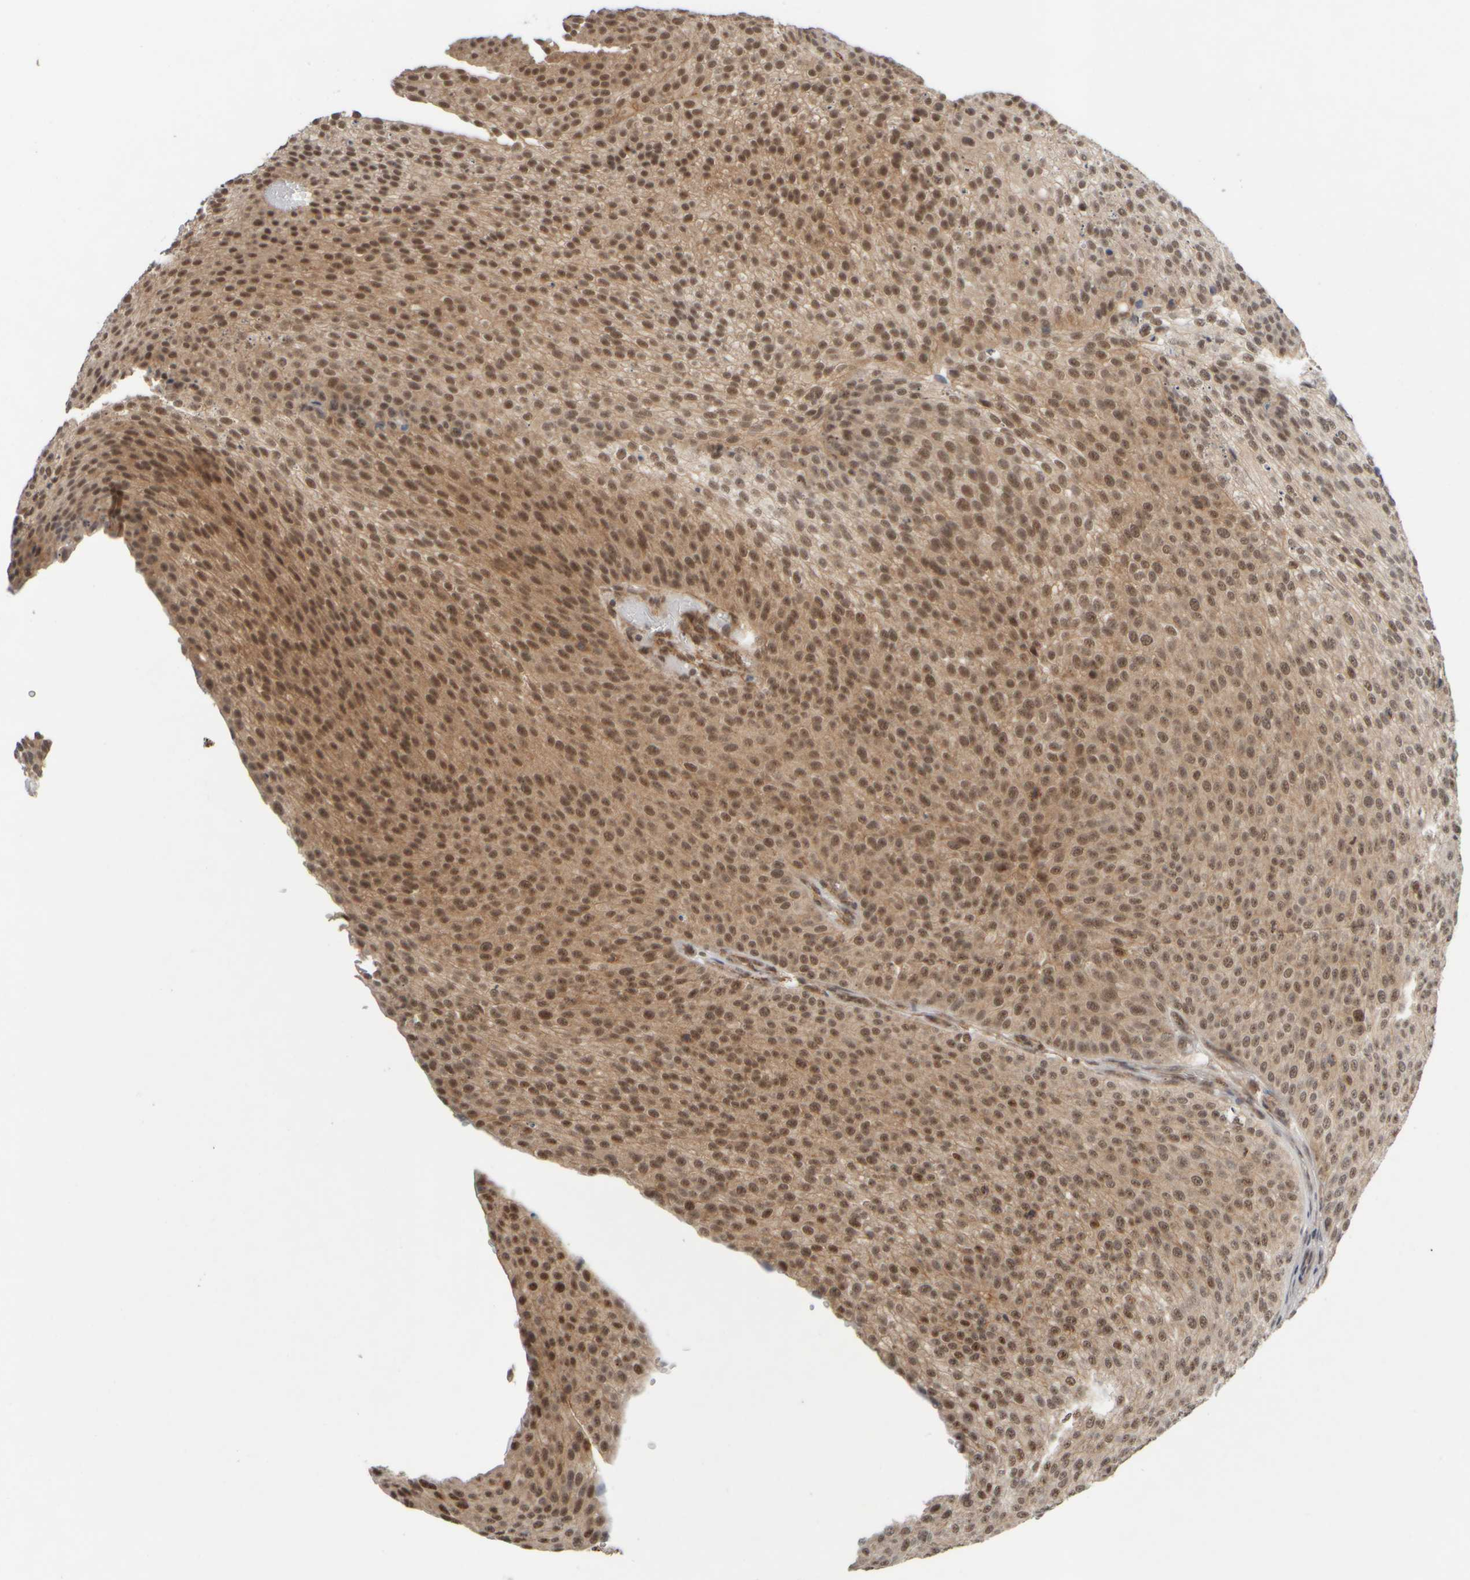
{"staining": {"intensity": "moderate", "quantity": ">75%", "location": "cytoplasmic/membranous,nuclear"}, "tissue": "urothelial cancer", "cell_type": "Tumor cells", "image_type": "cancer", "snomed": [{"axis": "morphology", "description": "Urothelial carcinoma, Low grade"}, {"axis": "topography", "description": "Smooth muscle"}, {"axis": "topography", "description": "Urinary bladder"}], "caption": "An immunohistochemistry (IHC) histopathology image of neoplastic tissue is shown. Protein staining in brown shows moderate cytoplasmic/membranous and nuclear positivity in urothelial carcinoma (low-grade) within tumor cells. (Stains: DAB (3,3'-diaminobenzidine) in brown, nuclei in blue, Microscopy: brightfield microscopy at high magnification).", "gene": "SYNRG", "patient": {"sex": "male", "age": 60}}